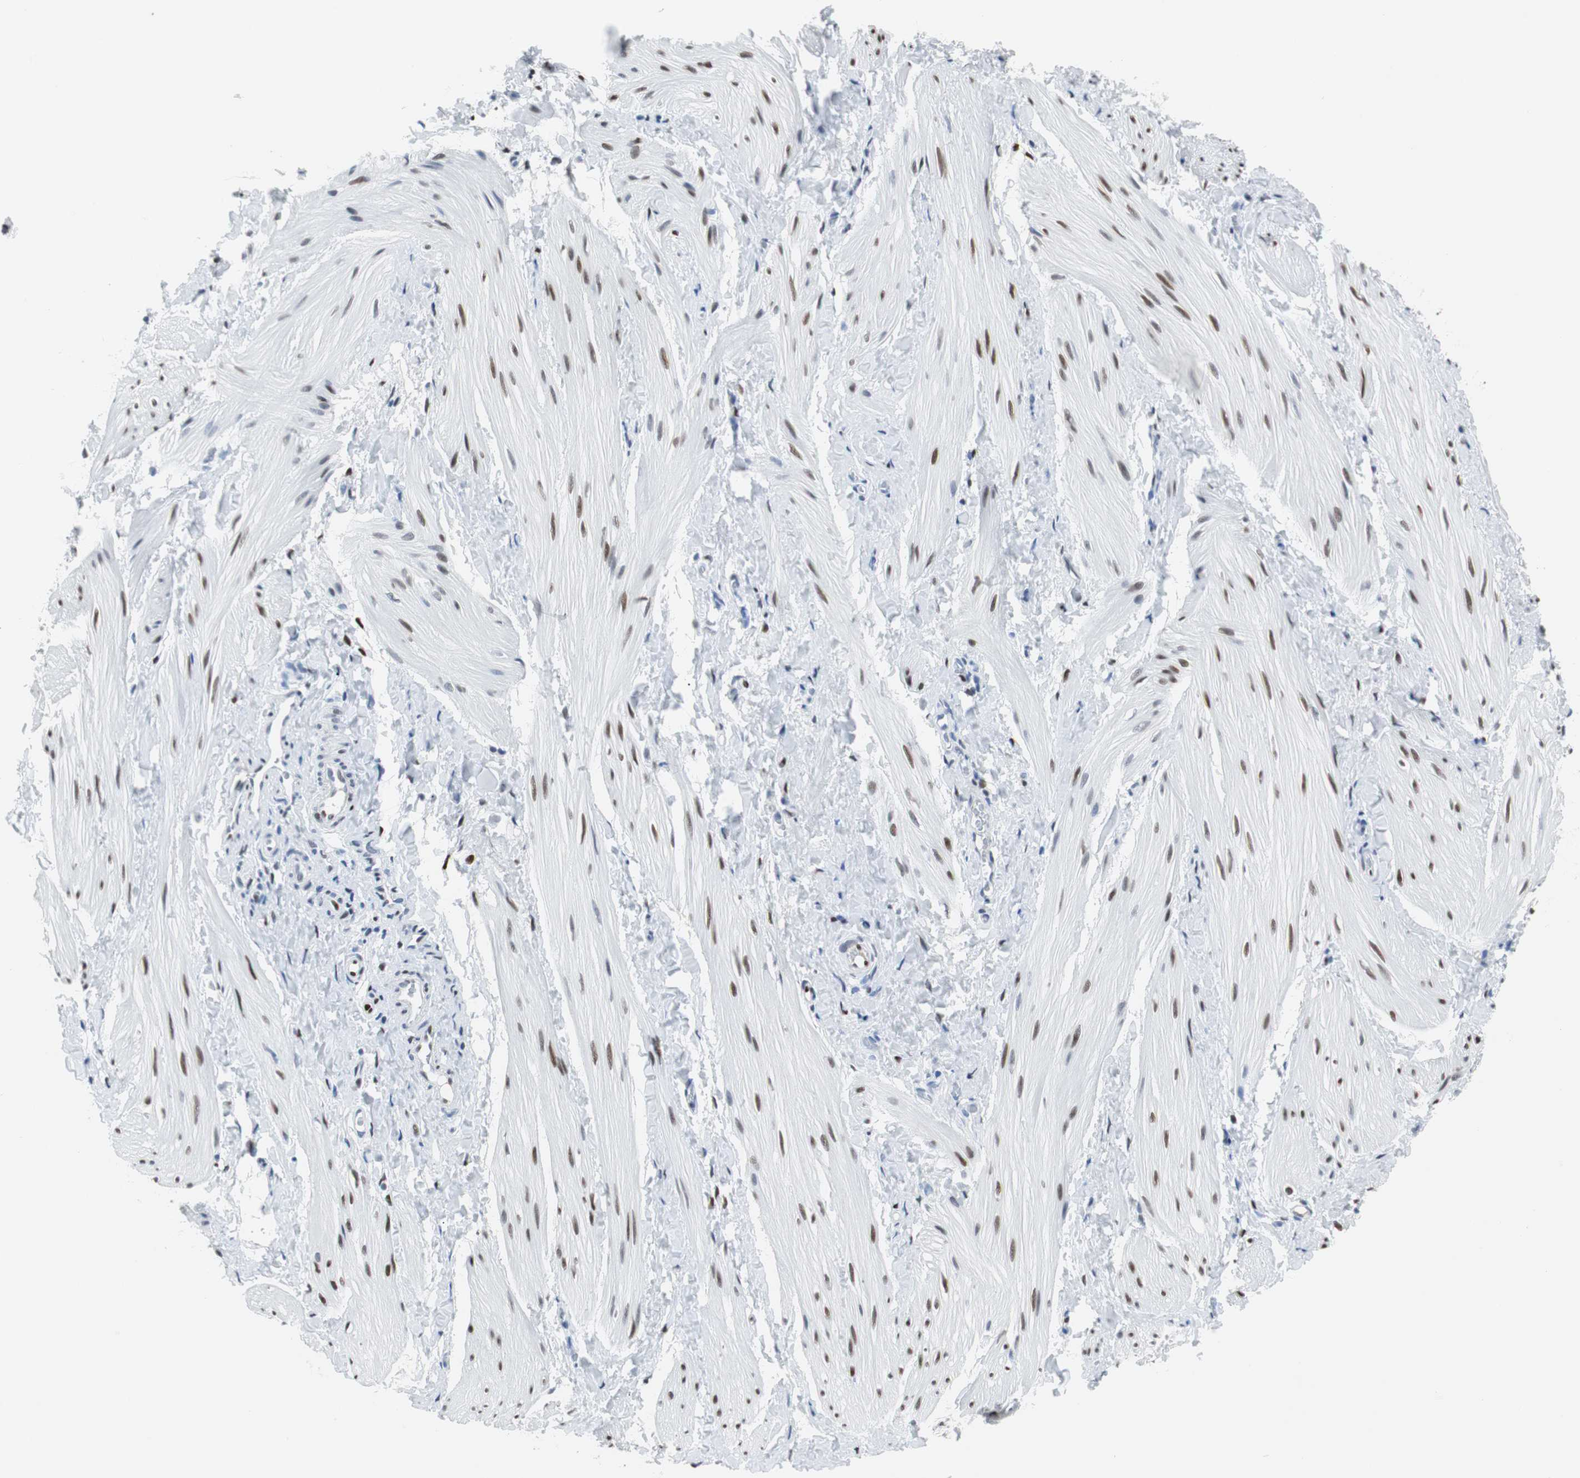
{"staining": {"intensity": "moderate", "quantity": "<25%", "location": "nuclear"}, "tissue": "smooth muscle", "cell_type": "Smooth muscle cells", "image_type": "normal", "snomed": [{"axis": "morphology", "description": "Normal tissue, NOS"}, {"axis": "topography", "description": "Smooth muscle"}], "caption": "IHC of normal human smooth muscle demonstrates low levels of moderate nuclear positivity in approximately <25% of smooth muscle cells. The protein of interest is shown in brown color, while the nuclei are stained blue.", "gene": "JUN", "patient": {"sex": "male", "age": 16}}